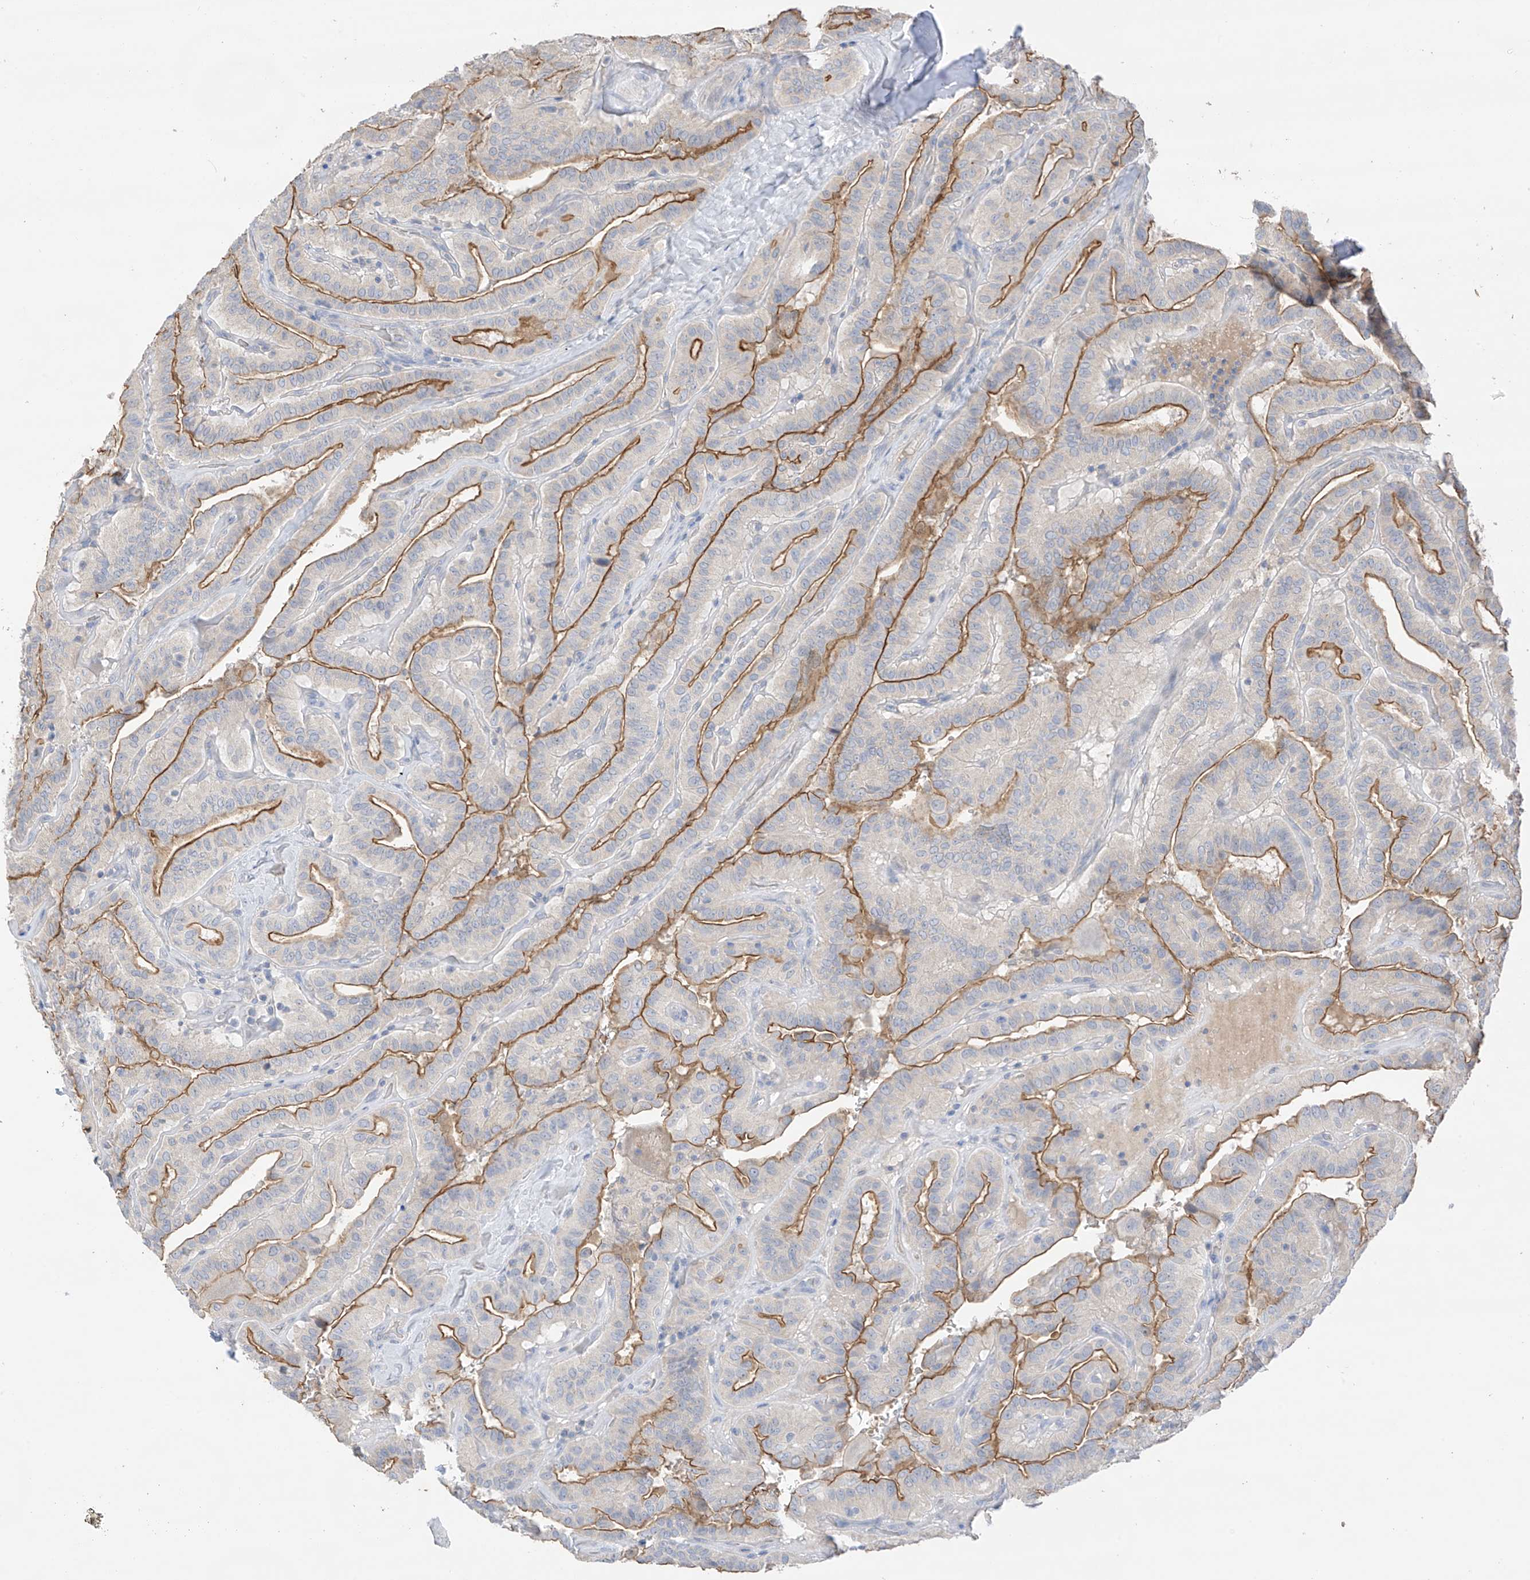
{"staining": {"intensity": "moderate", "quantity": ">75%", "location": "cytoplasmic/membranous"}, "tissue": "thyroid cancer", "cell_type": "Tumor cells", "image_type": "cancer", "snomed": [{"axis": "morphology", "description": "Papillary adenocarcinoma, NOS"}, {"axis": "topography", "description": "Thyroid gland"}], "caption": "Thyroid cancer stained with a protein marker shows moderate staining in tumor cells.", "gene": "CAPN13", "patient": {"sex": "male", "age": 77}}